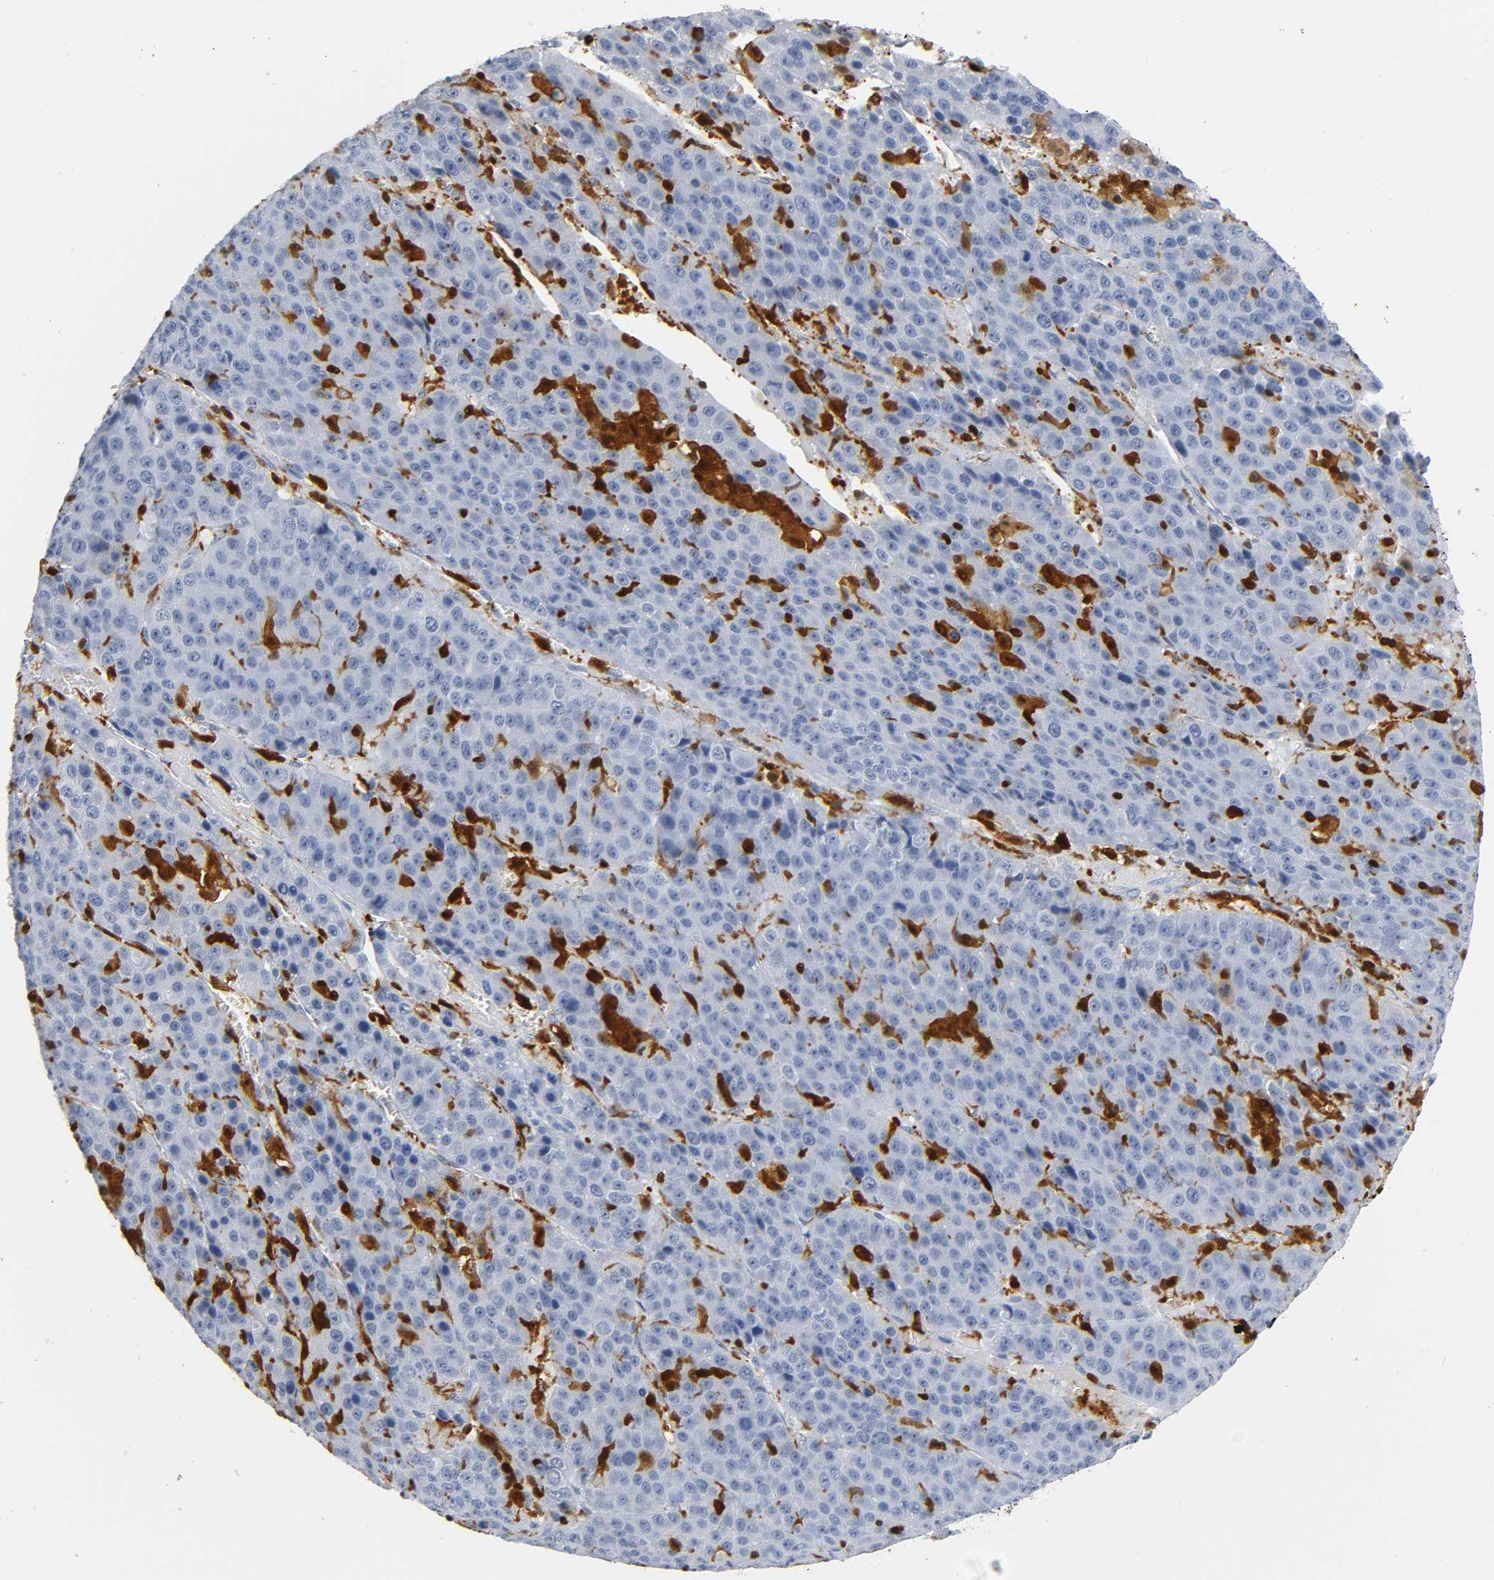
{"staining": {"intensity": "negative", "quantity": "none", "location": "none"}, "tissue": "liver cancer", "cell_type": "Tumor cells", "image_type": "cancer", "snomed": [{"axis": "morphology", "description": "Cholangiocarcinoma"}, {"axis": "topography", "description": "Liver"}], "caption": "The image shows no staining of tumor cells in liver cancer (cholangiocarcinoma).", "gene": "DOK2", "patient": {"sex": "female", "age": 55}}